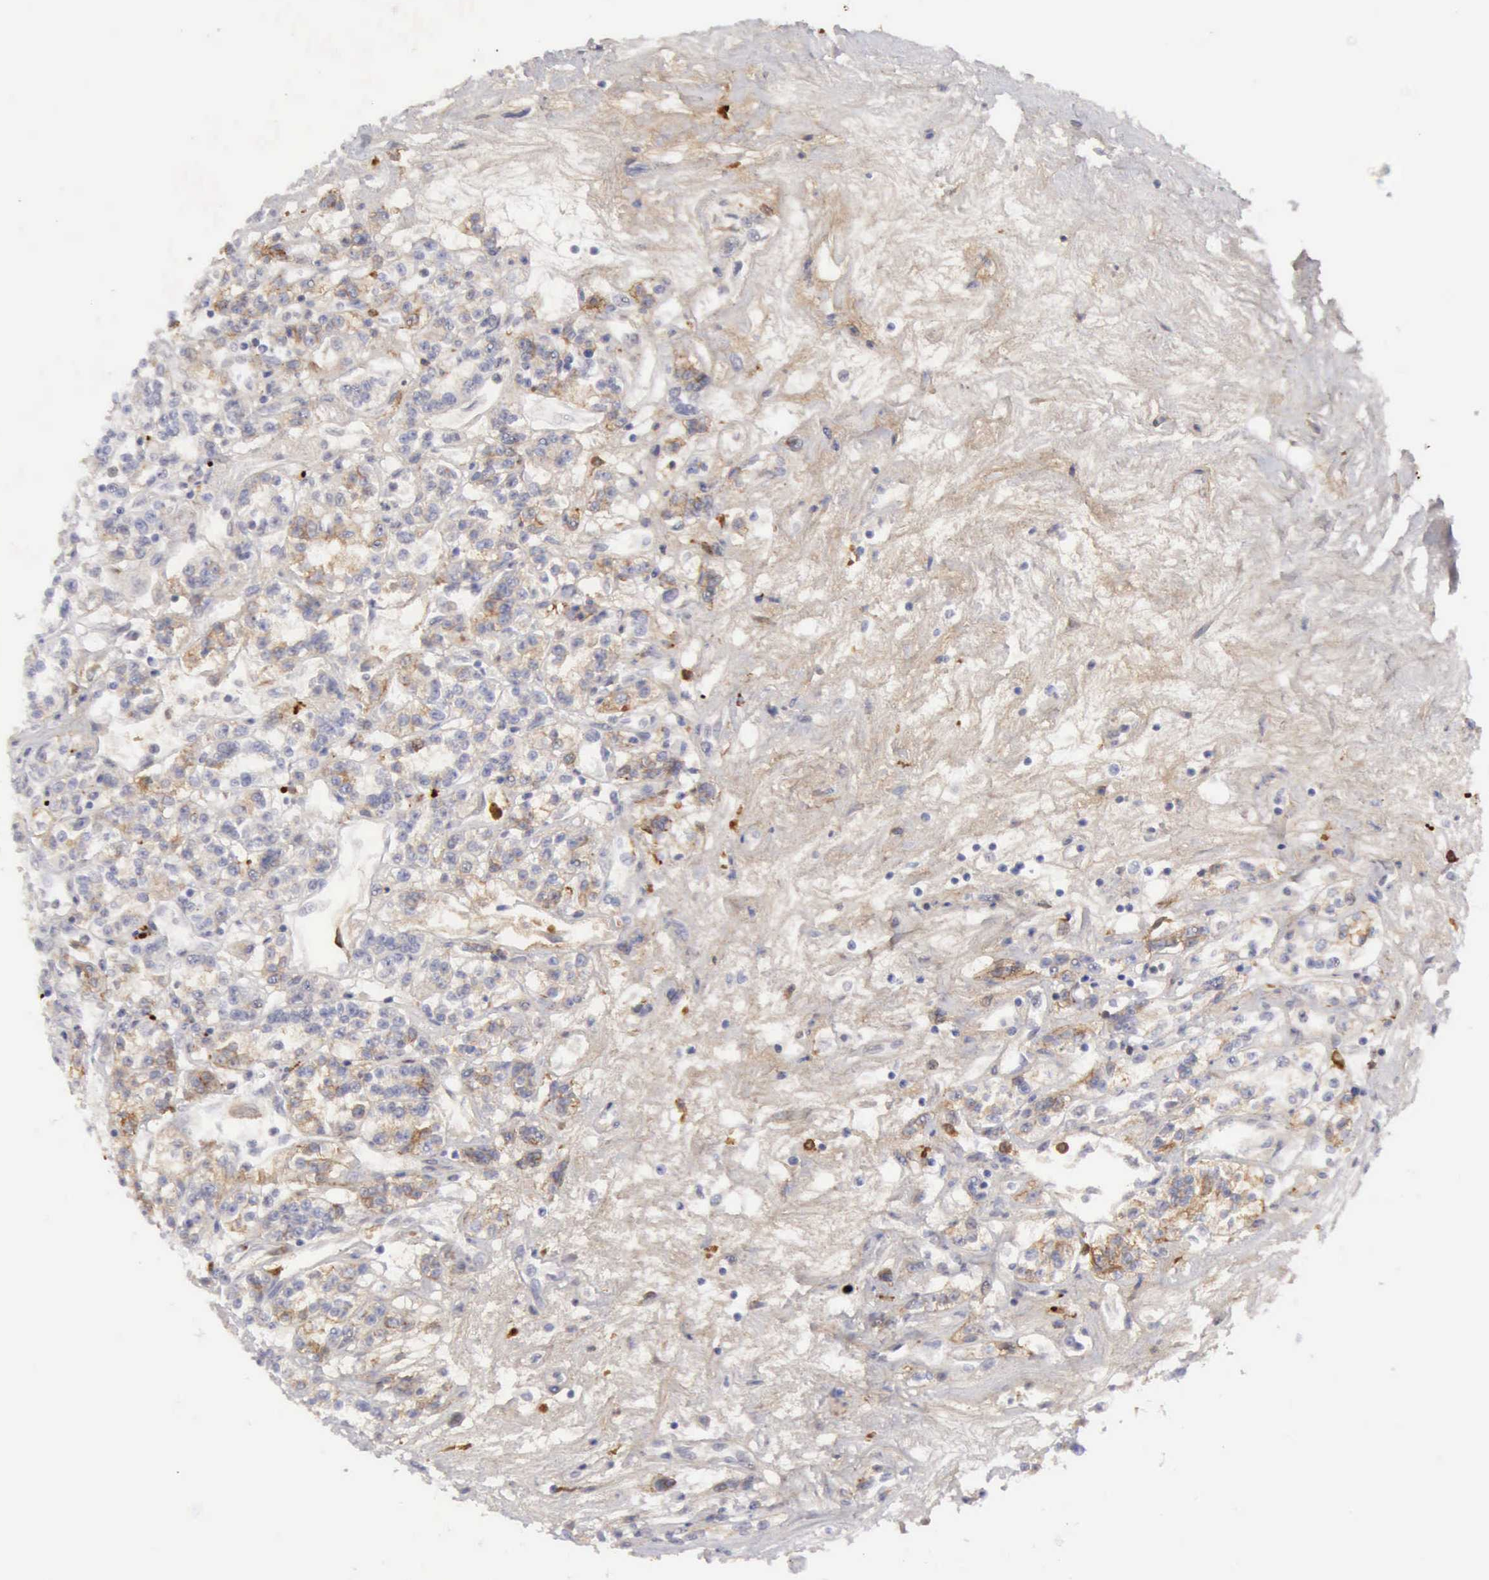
{"staining": {"intensity": "weak", "quantity": "<25%", "location": "cytoplasmic/membranous"}, "tissue": "renal cancer", "cell_type": "Tumor cells", "image_type": "cancer", "snomed": [{"axis": "morphology", "description": "Adenocarcinoma, NOS"}, {"axis": "topography", "description": "Kidney"}], "caption": "High magnification brightfield microscopy of renal adenocarcinoma stained with DAB (brown) and counterstained with hematoxylin (blue): tumor cells show no significant positivity.", "gene": "TFRC", "patient": {"sex": "female", "age": 76}}